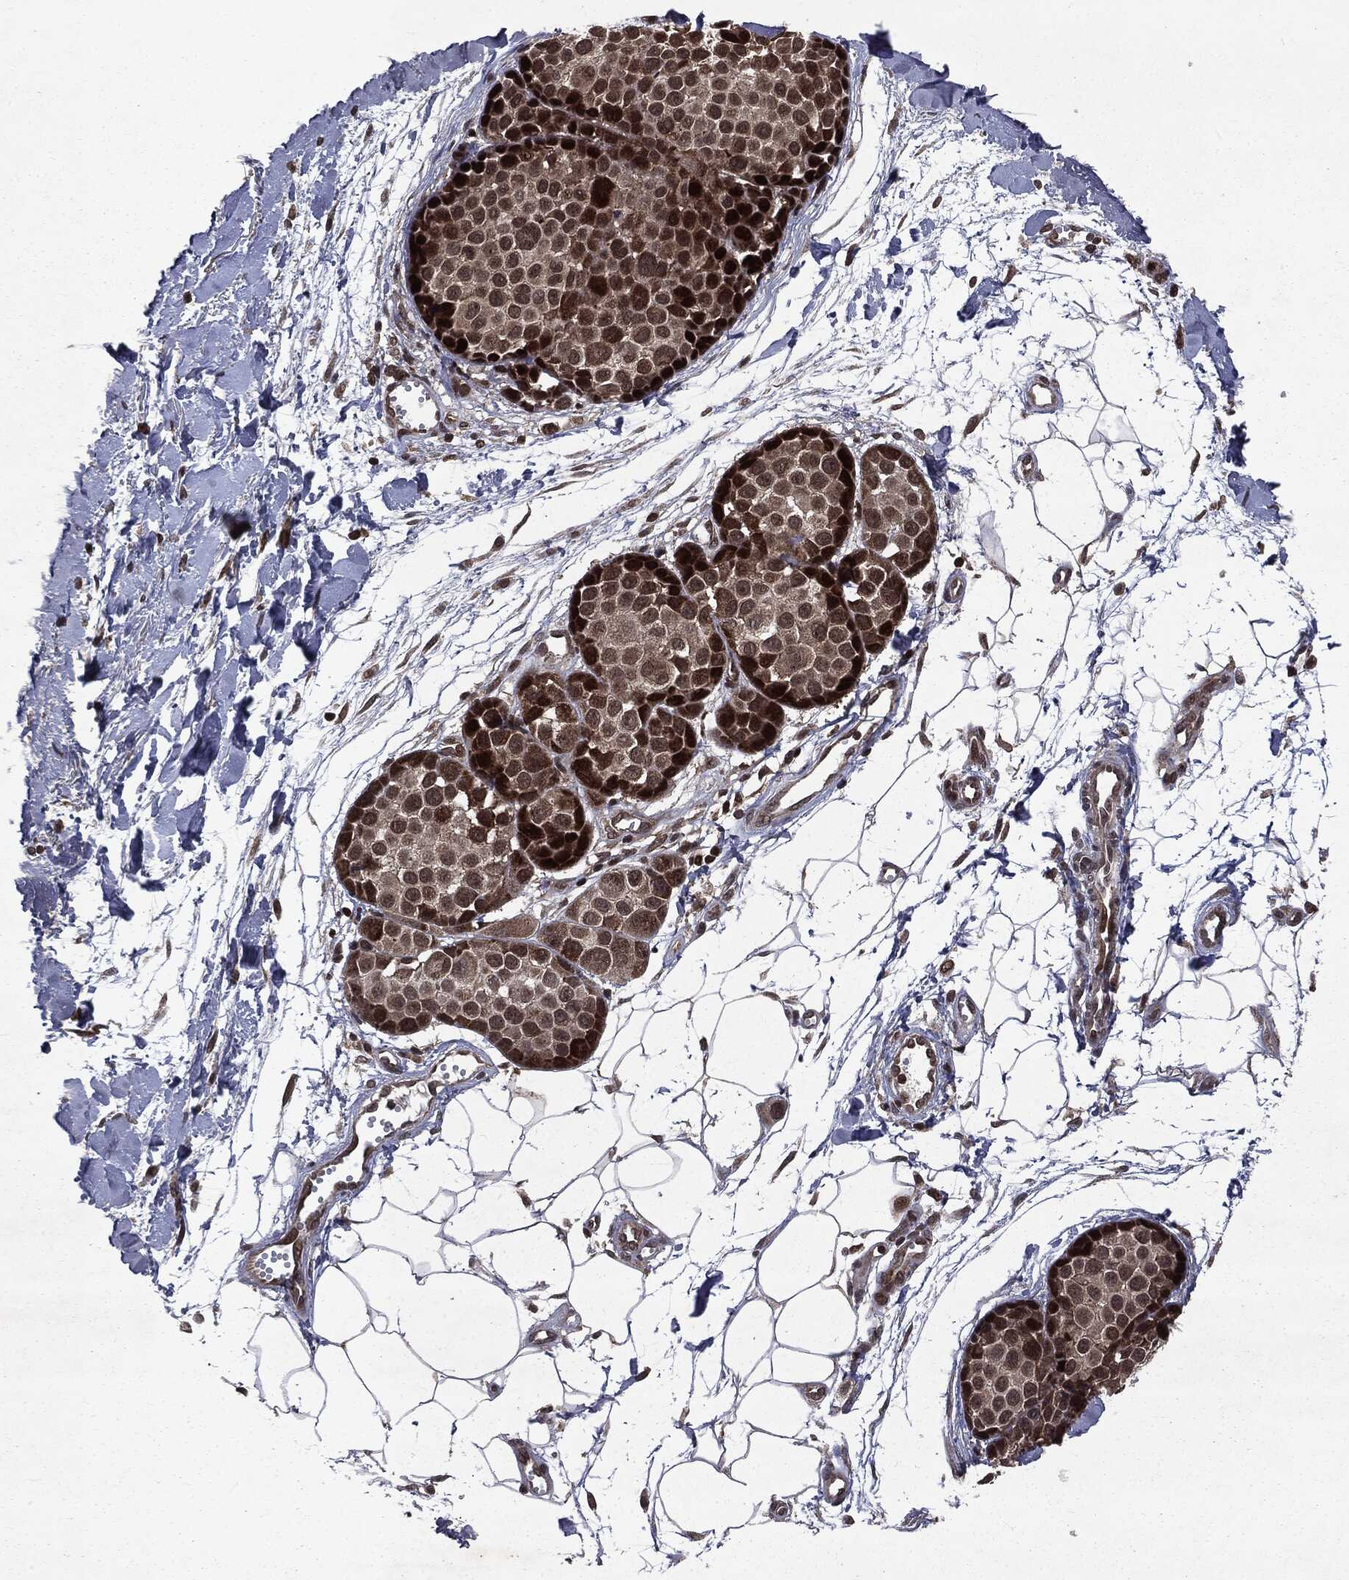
{"staining": {"intensity": "strong", "quantity": "<25%", "location": "nuclear"}, "tissue": "melanoma", "cell_type": "Tumor cells", "image_type": "cancer", "snomed": [{"axis": "morphology", "description": "Malignant melanoma, NOS"}, {"axis": "topography", "description": "Skin"}], "caption": "Tumor cells show medium levels of strong nuclear positivity in about <25% of cells in malignant melanoma.", "gene": "STAU2", "patient": {"sex": "female", "age": 86}}